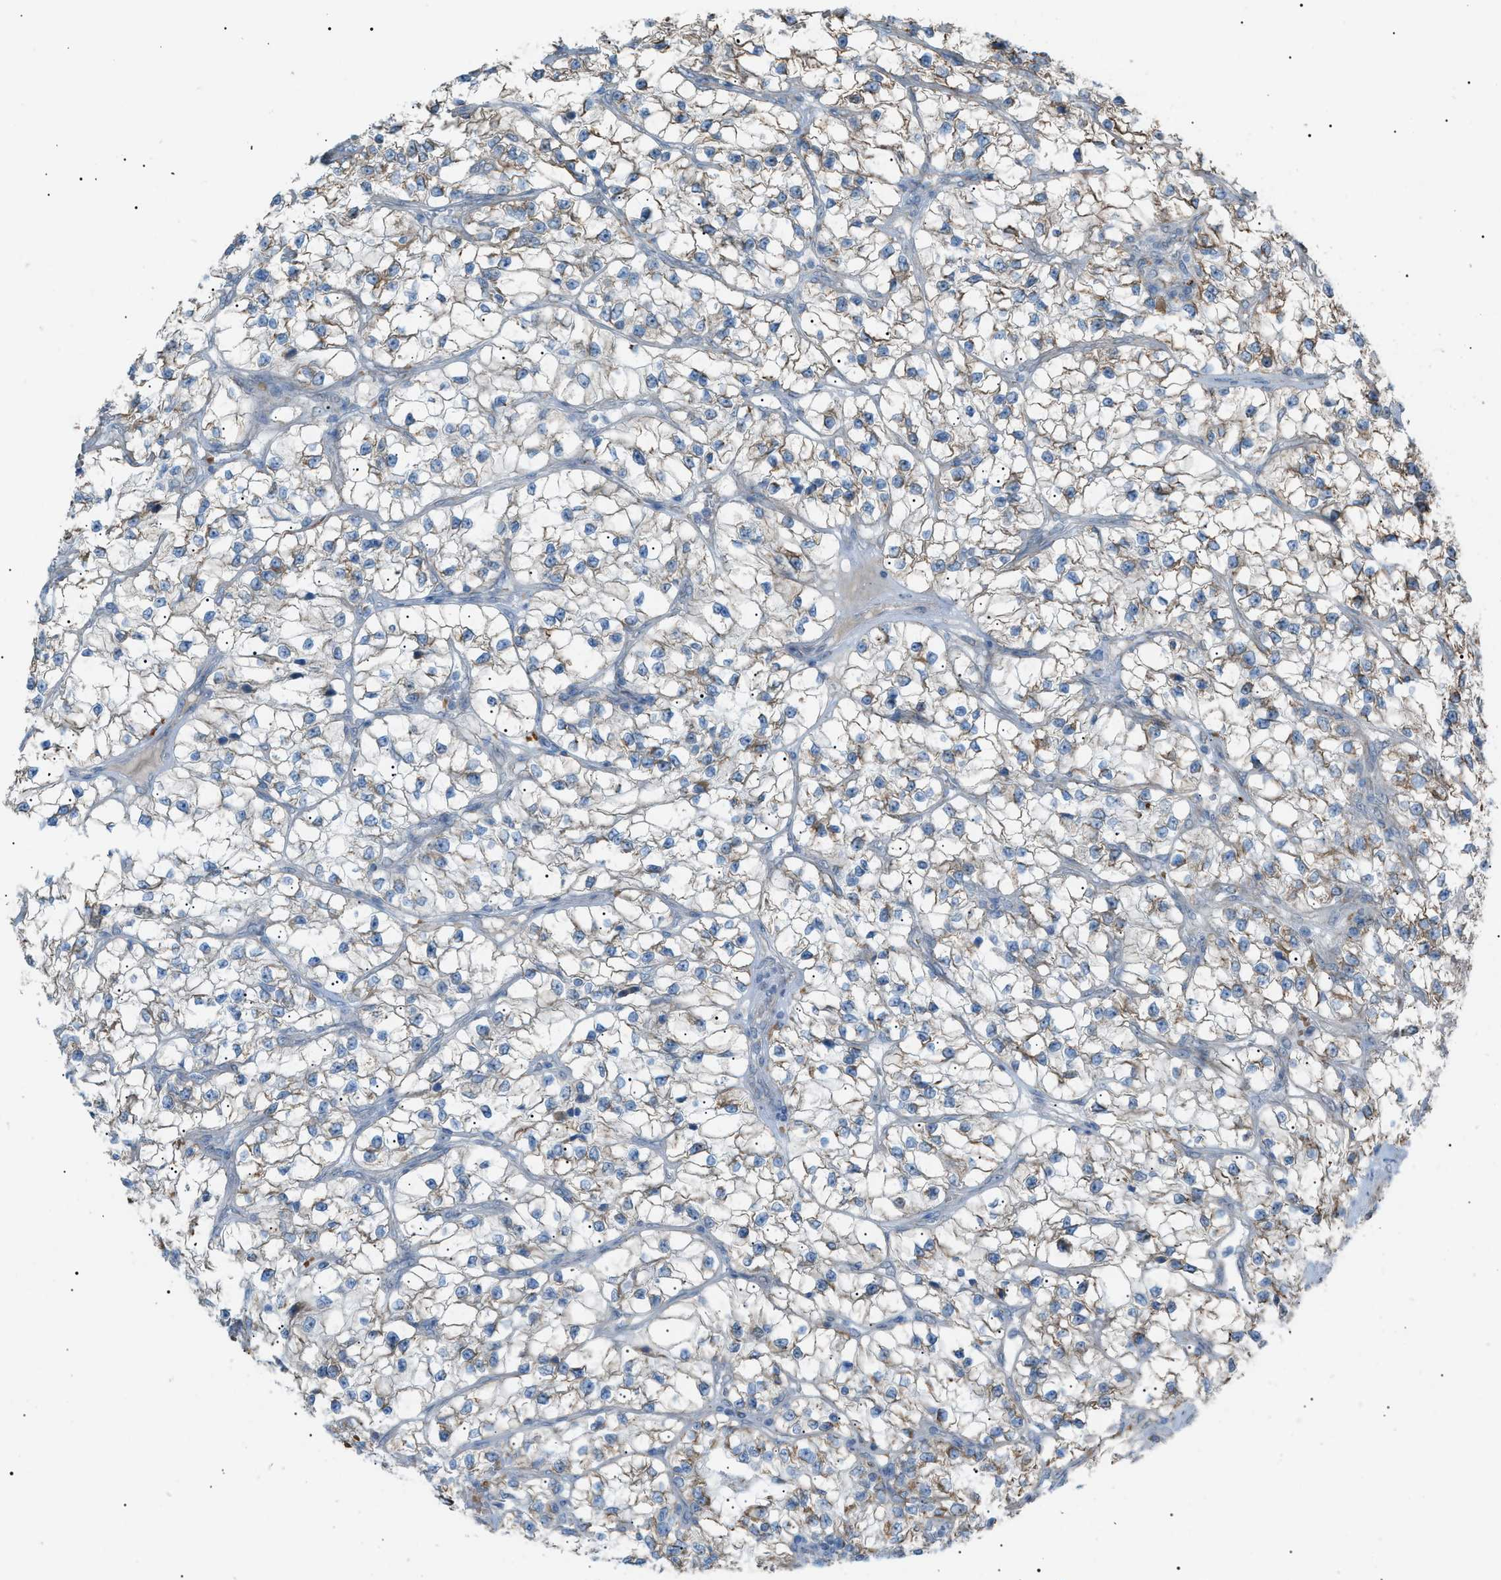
{"staining": {"intensity": "moderate", "quantity": "25%-75%", "location": "cytoplasmic/membranous"}, "tissue": "renal cancer", "cell_type": "Tumor cells", "image_type": "cancer", "snomed": [{"axis": "morphology", "description": "Adenocarcinoma, NOS"}, {"axis": "topography", "description": "Kidney"}], "caption": "Renal cancer was stained to show a protein in brown. There is medium levels of moderate cytoplasmic/membranous expression in about 25%-75% of tumor cells.", "gene": "ZNF516", "patient": {"sex": "female", "age": 57}}